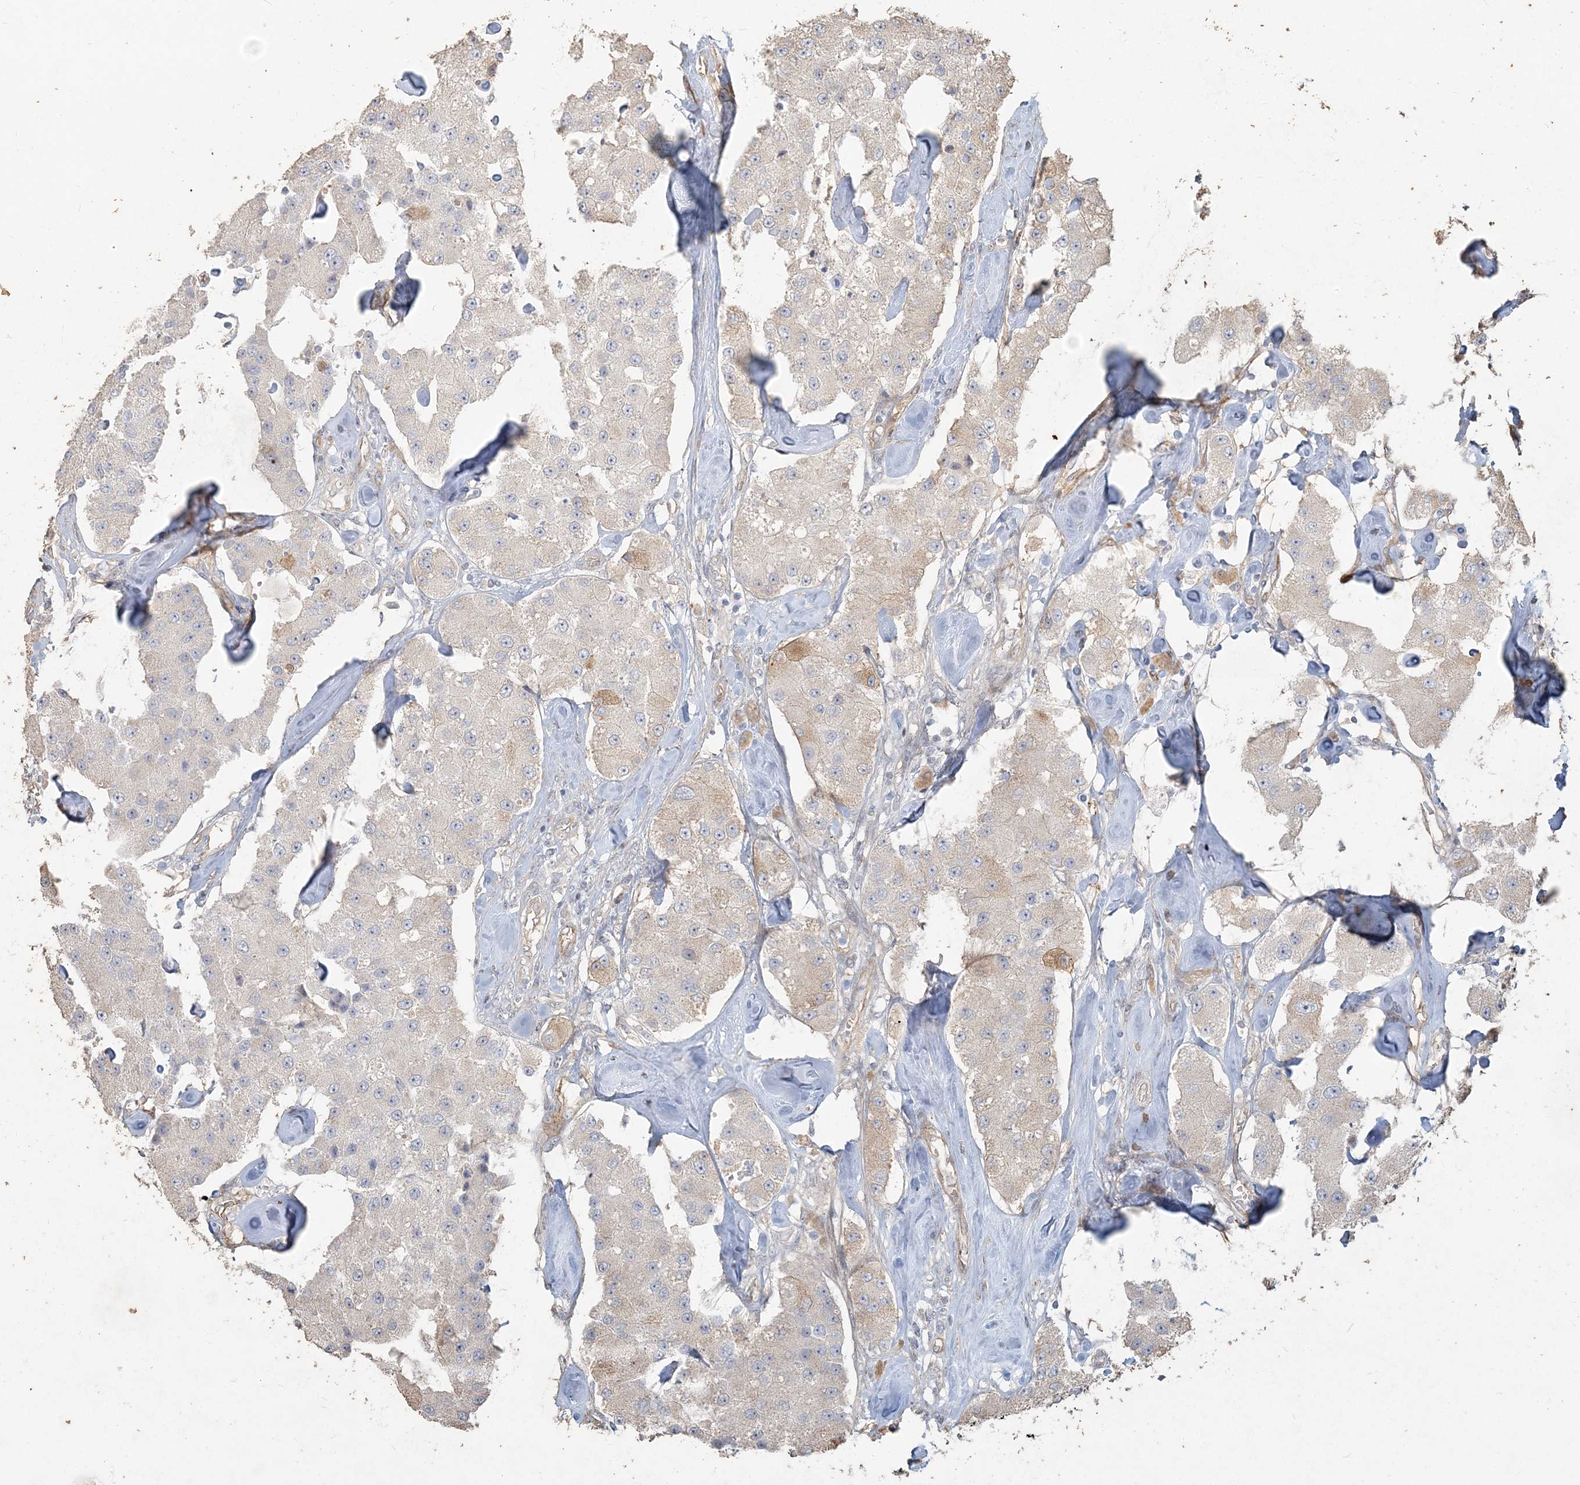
{"staining": {"intensity": "negative", "quantity": "none", "location": "none"}, "tissue": "carcinoid", "cell_type": "Tumor cells", "image_type": "cancer", "snomed": [{"axis": "morphology", "description": "Carcinoid, malignant, NOS"}, {"axis": "topography", "description": "Pancreas"}], "caption": "Immunohistochemical staining of human carcinoid reveals no significant positivity in tumor cells.", "gene": "RNF145", "patient": {"sex": "male", "age": 41}}